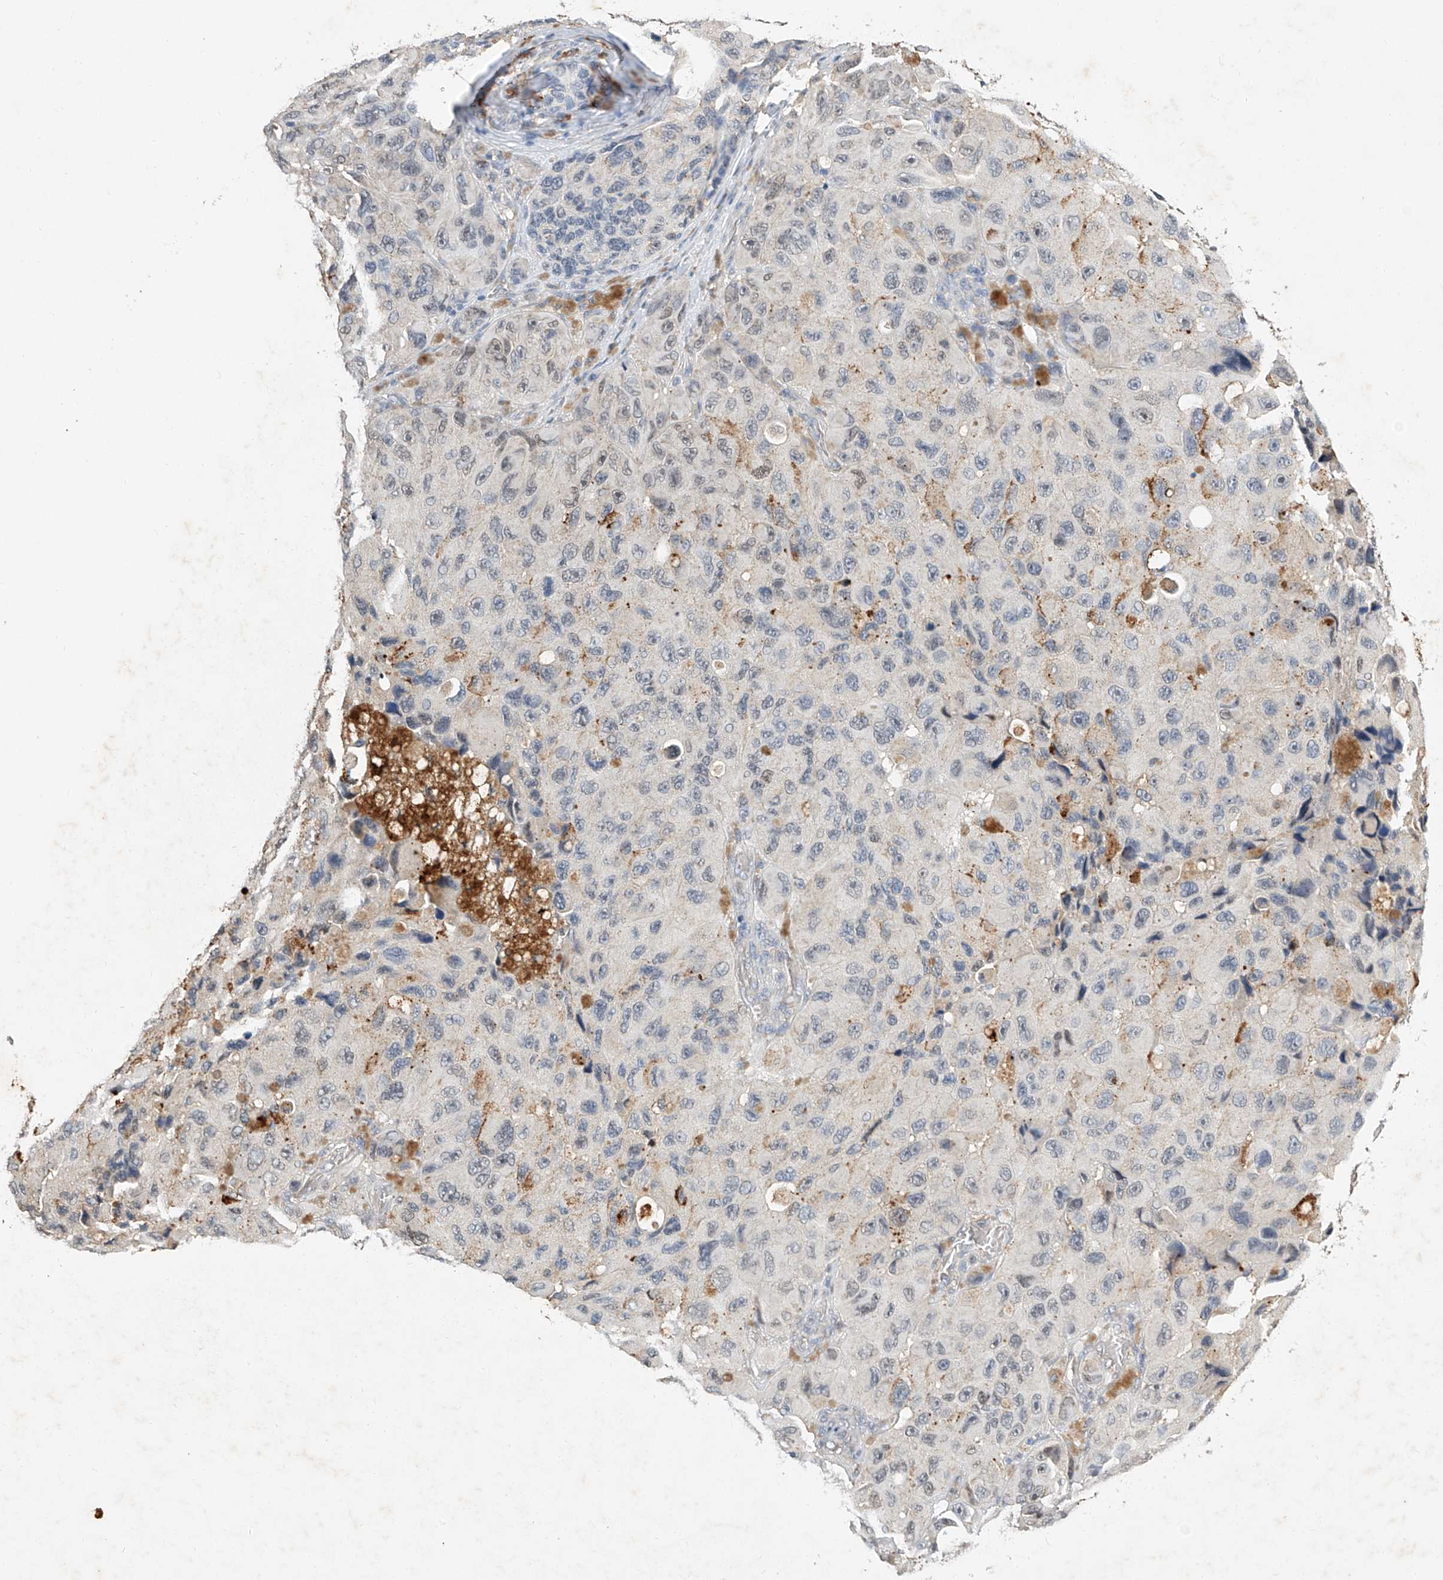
{"staining": {"intensity": "negative", "quantity": "none", "location": "none"}, "tissue": "melanoma", "cell_type": "Tumor cells", "image_type": "cancer", "snomed": [{"axis": "morphology", "description": "Malignant melanoma, NOS"}, {"axis": "topography", "description": "Skin"}], "caption": "Human melanoma stained for a protein using immunohistochemistry (IHC) exhibits no staining in tumor cells.", "gene": "CTDP1", "patient": {"sex": "female", "age": 73}}